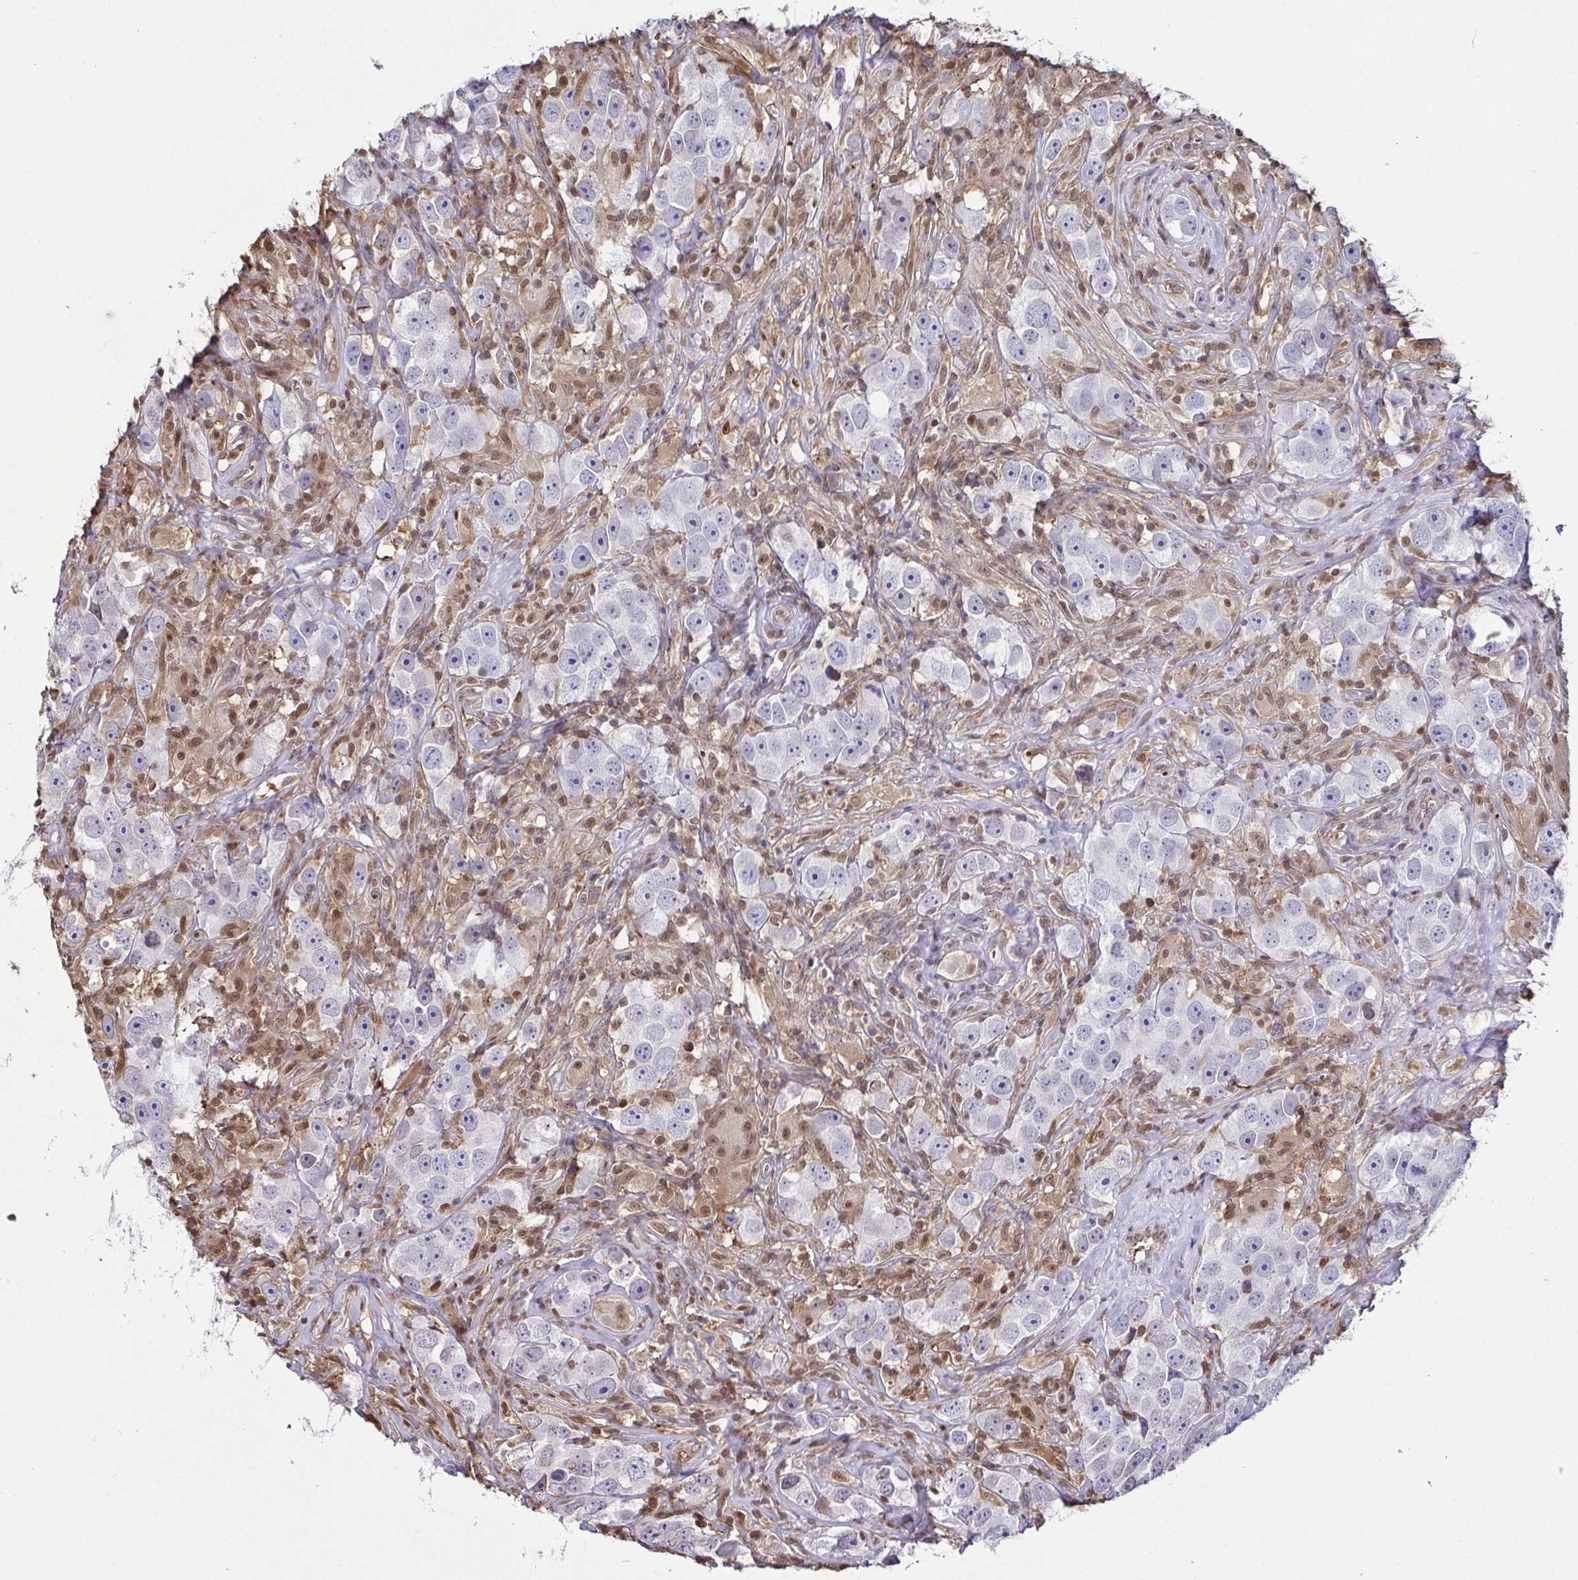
{"staining": {"intensity": "negative", "quantity": "none", "location": "none"}, "tissue": "testis cancer", "cell_type": "Tumor cells", "image_type": "cancer", "snomed": [{"axis": "morphology", "description": "Seminoma, NOS"}, {"axis": "topography", "description": "Testis"}], "caption": "Seminoma (testis) was stained to show a protein in brown. There is no significant staining in tumor cells. (Brightfield microscopy of DAB (3,3'-diaminobenzidine) immunohistochemistry at high magnification).", "gene": "PSMB9", "patient": {"sex": "male", "age": 49}}